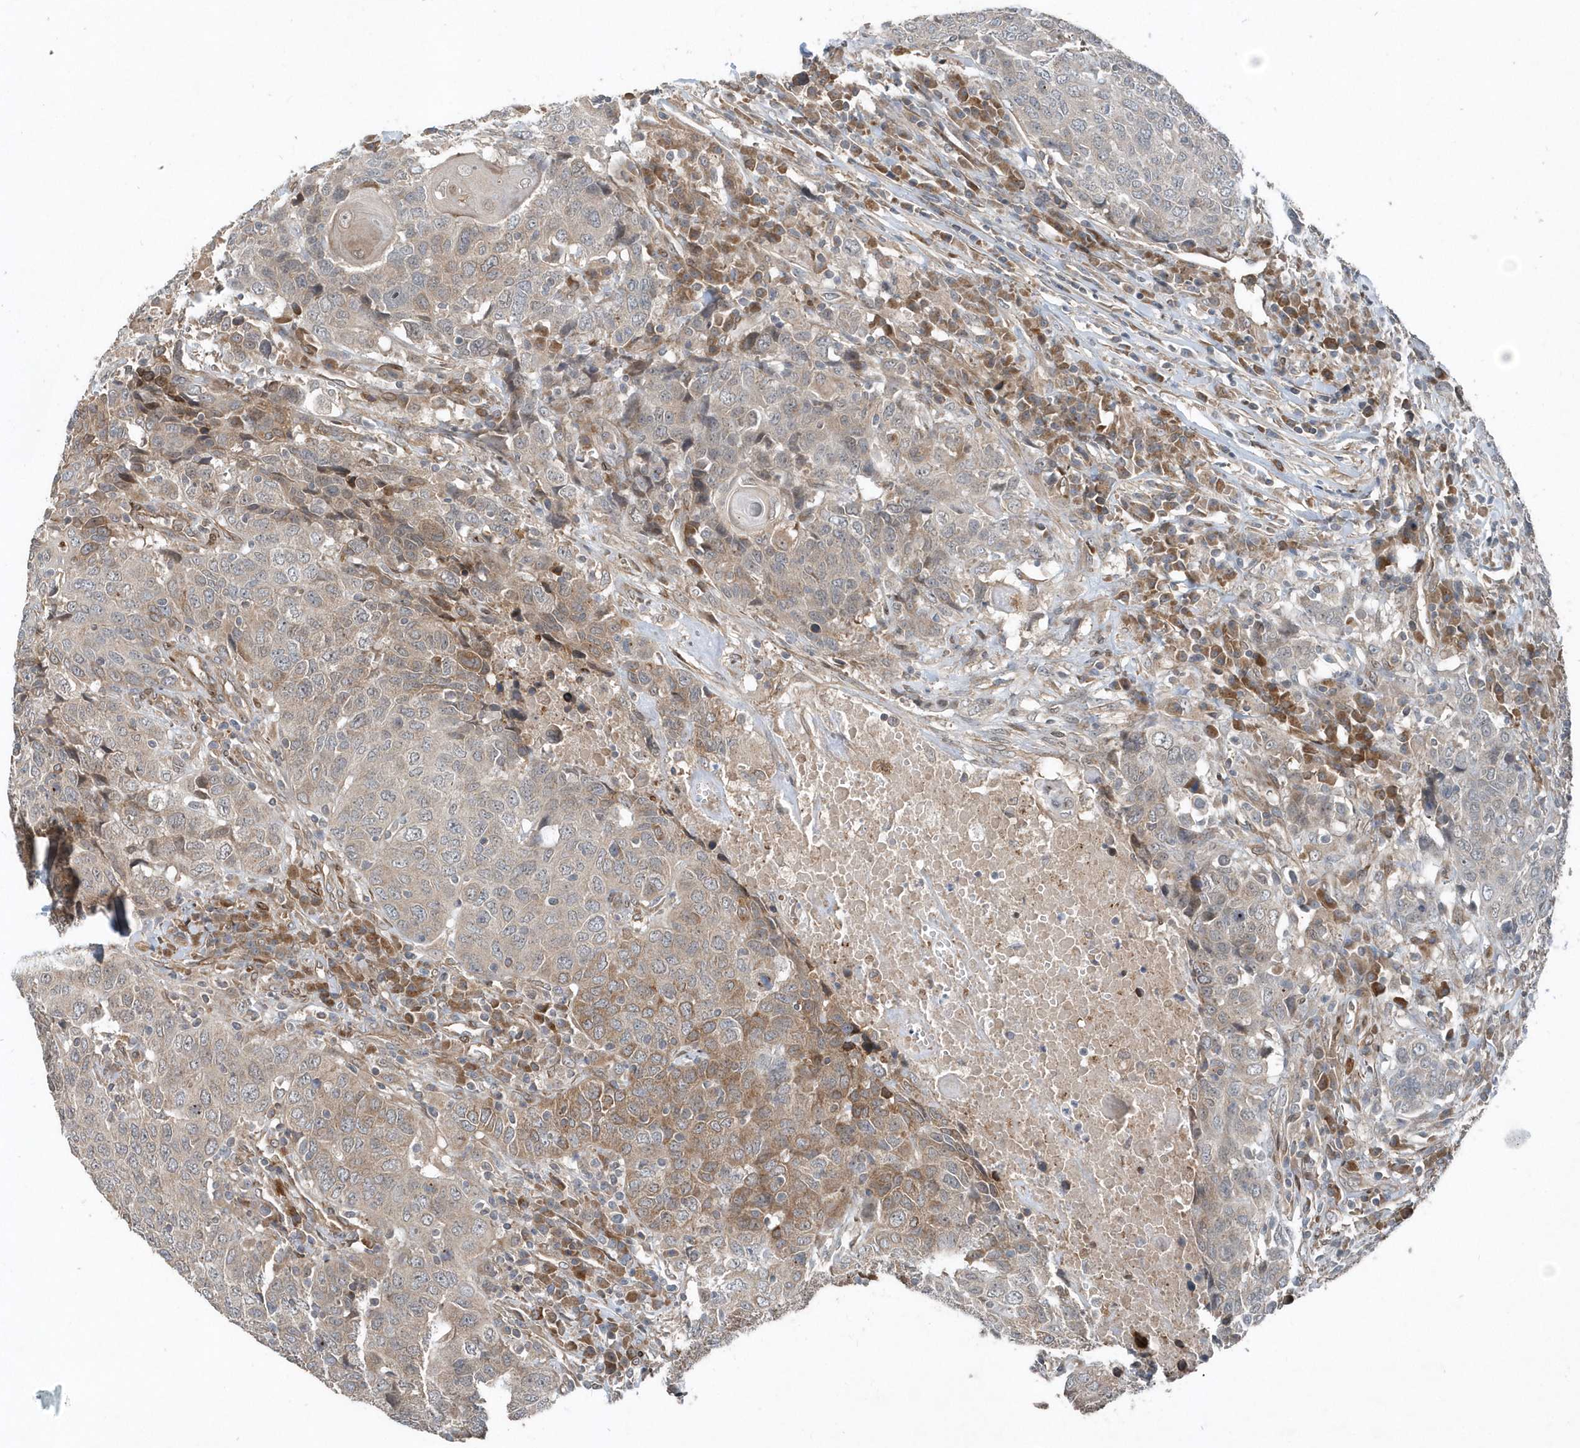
{"staining": {"intensity": "moderate", "quantity": "<25%", "location": "cytoplasmic/membranous"}, "tissue": "head and neck cancer", "cell_type": "Tumor cells", "image_type": "cancer", "snomed": [{"axis": "morphology", "description": "Squamous cell carcinoma, NOS"}, {"axis": "topography", "description": "Head-Neck"}], "caption": "Immunohistochemical staining of human head and neck cancer (squamous cell carcinoma) displays moderate cytoplasmic/membranous protein positivity in approximately <25% of tumor cells.", "gene": "MCC", "patient": {"sex": "male", "age": 66}}